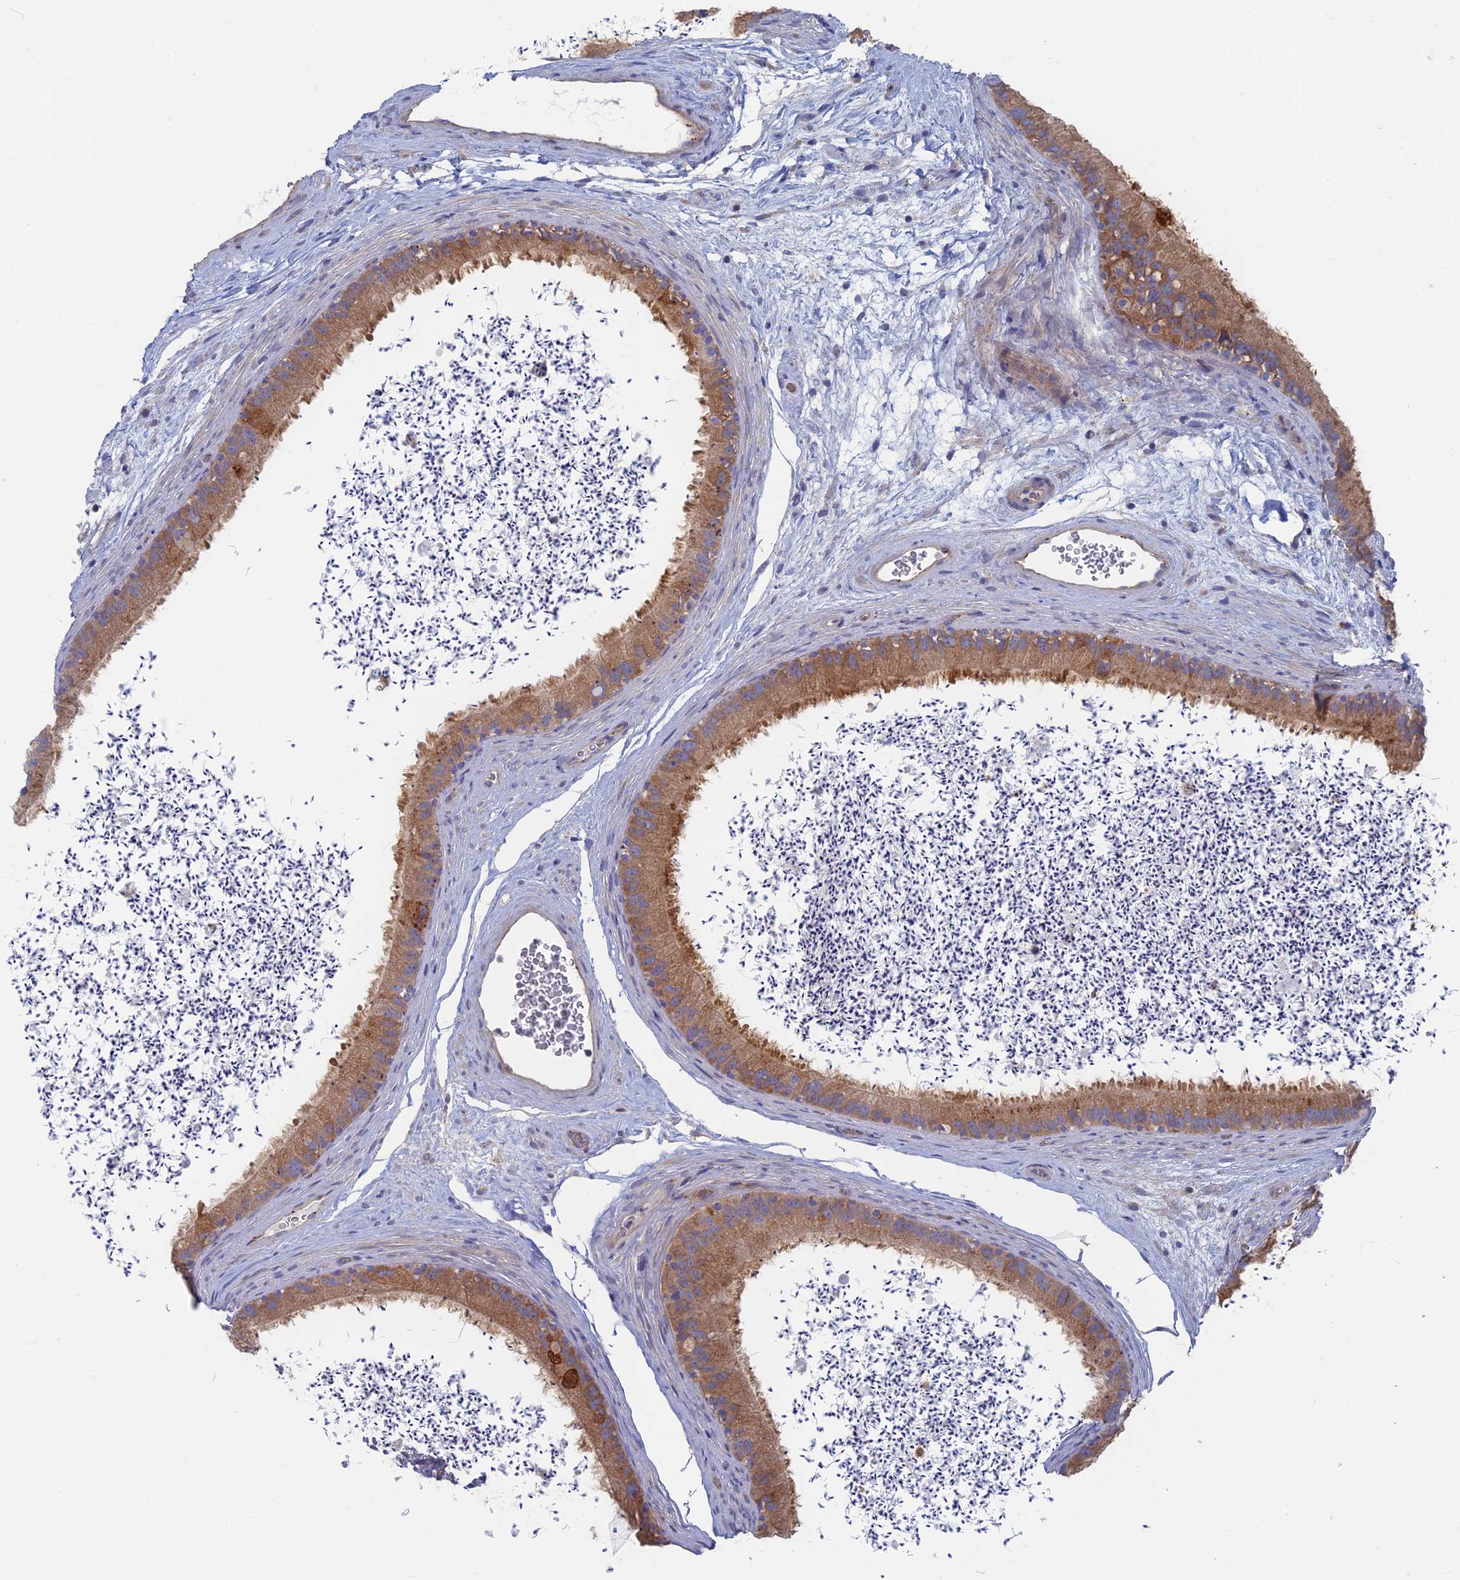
{"staining": {"intensity": "moderate", "quantity": ">75%", "location": "cytoplasmic/membranous"}, "tissue": "epididymis", "cell_type": "Glandular cells", "image_type": "normal", "snomed": [{"axis": "morphology", "description": "Normal tissue, NOS"}, {"axis": "topography", "description": "Epididymis, spermatic cord, NOS"}], "caption": "Immunohistochemistry (IHC) of benign human epididymis exhibits medium levels of moderate cytoplasmic/membranous staining in approximately >75% of glandular cells.", "gene": "TBC1D30", "patient": {"sex": "male", "age": 50}}